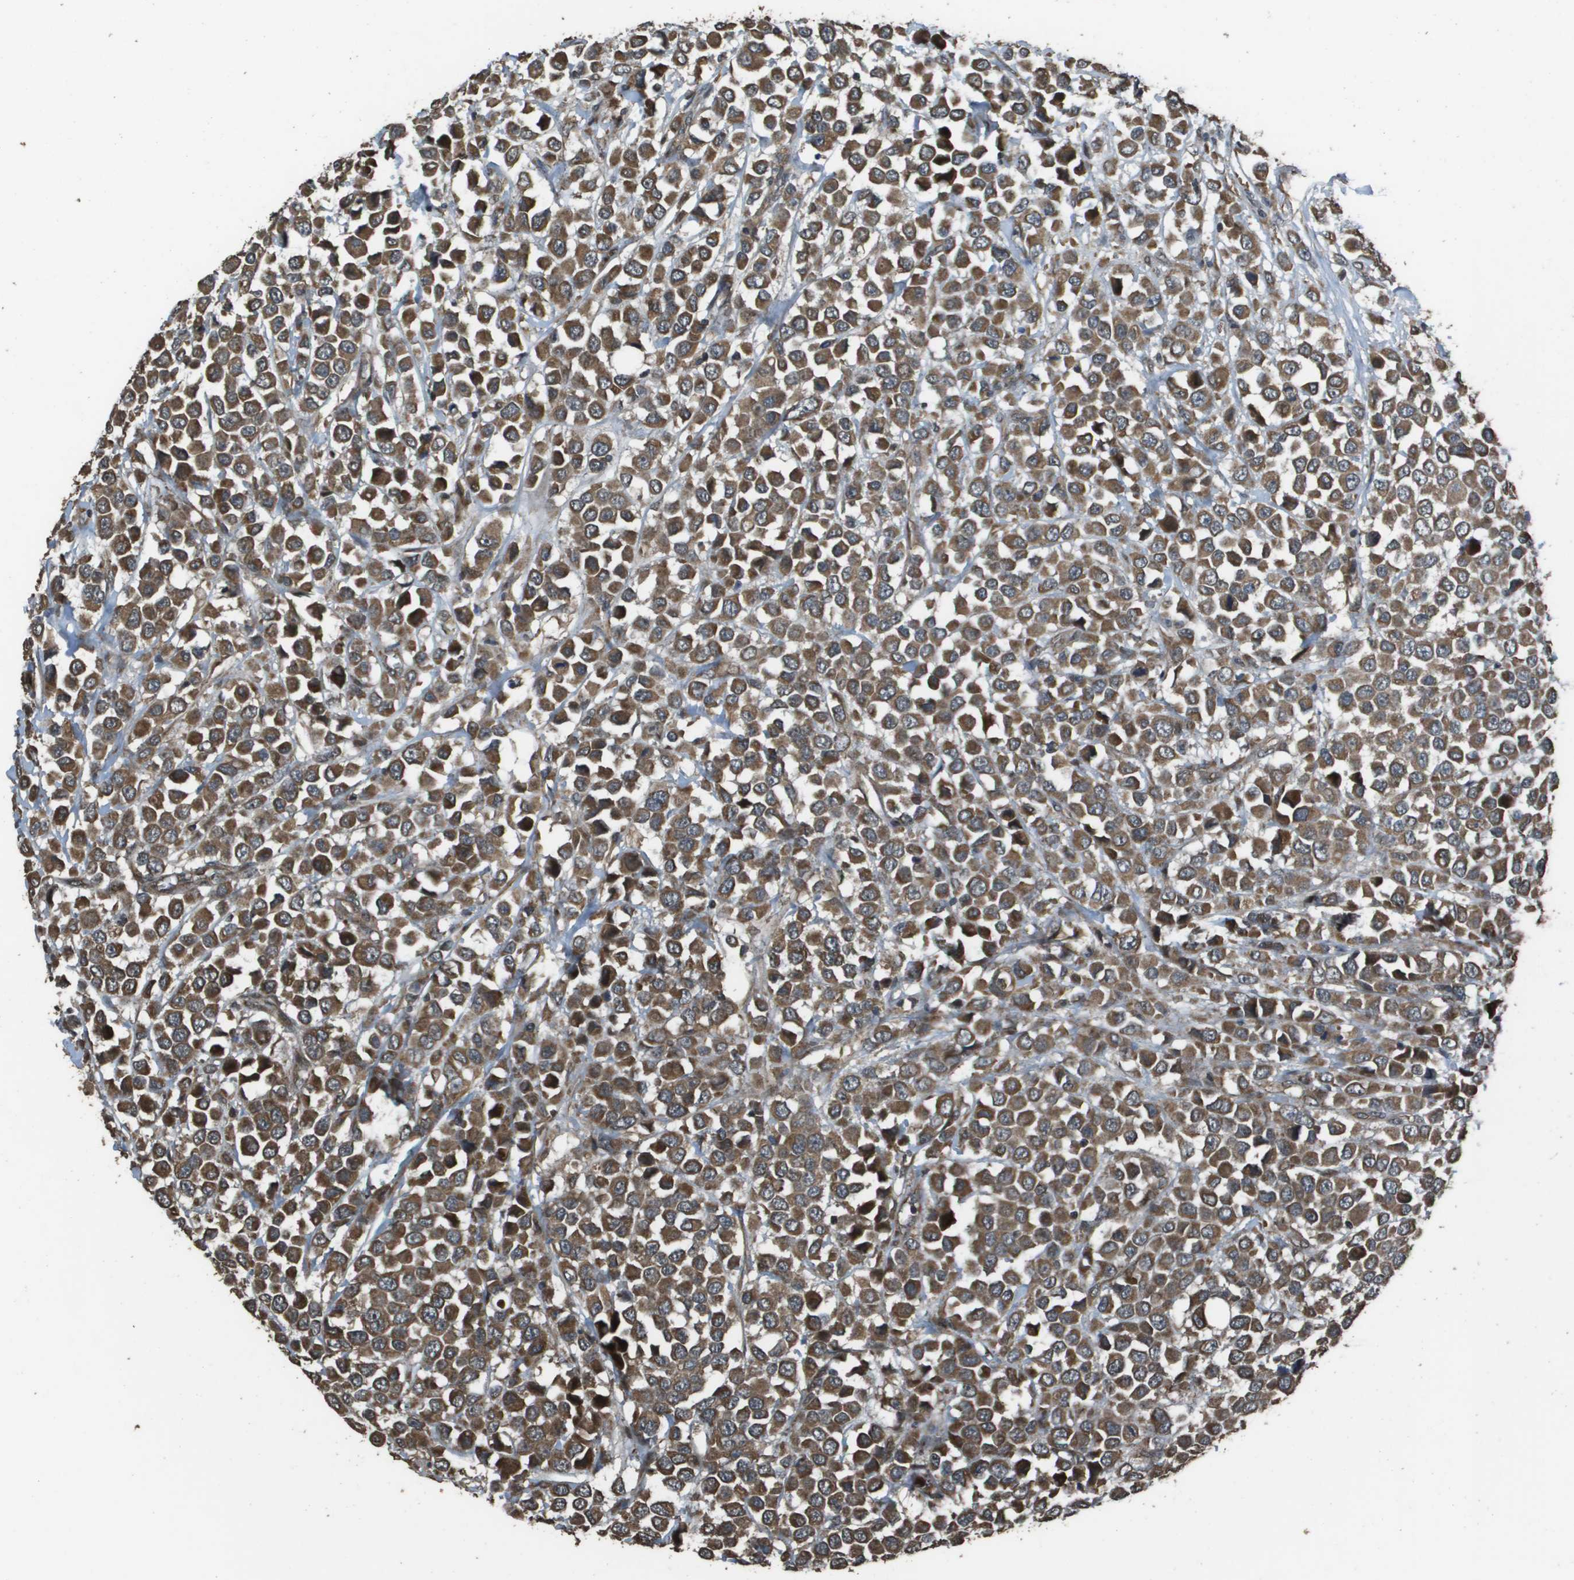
{"staining": {"intensity": "moderate", "quantity": ">75%", "location": "cytoplasmic/membranous"}, "tissue": "breast cancer", "cell_type": "Tumor cells", "image_type": "cancer", "snomed": [{"axis": "morphology", "description": "Duct carcinoma"}, {"axis": "topography", "description": "Breast"}], "caption": "Infiltrating ductal carcinoma (breast) stained for a protein reveals moderate cytoplasmic/membranous positivity in tumor cells. The staining was performed using DAB, with brown indicating positive protein expression. Nuclei are stained blue with hematoxylin.", "gene": "FIG4", "patient": {"sex": "female", "age": 61}}